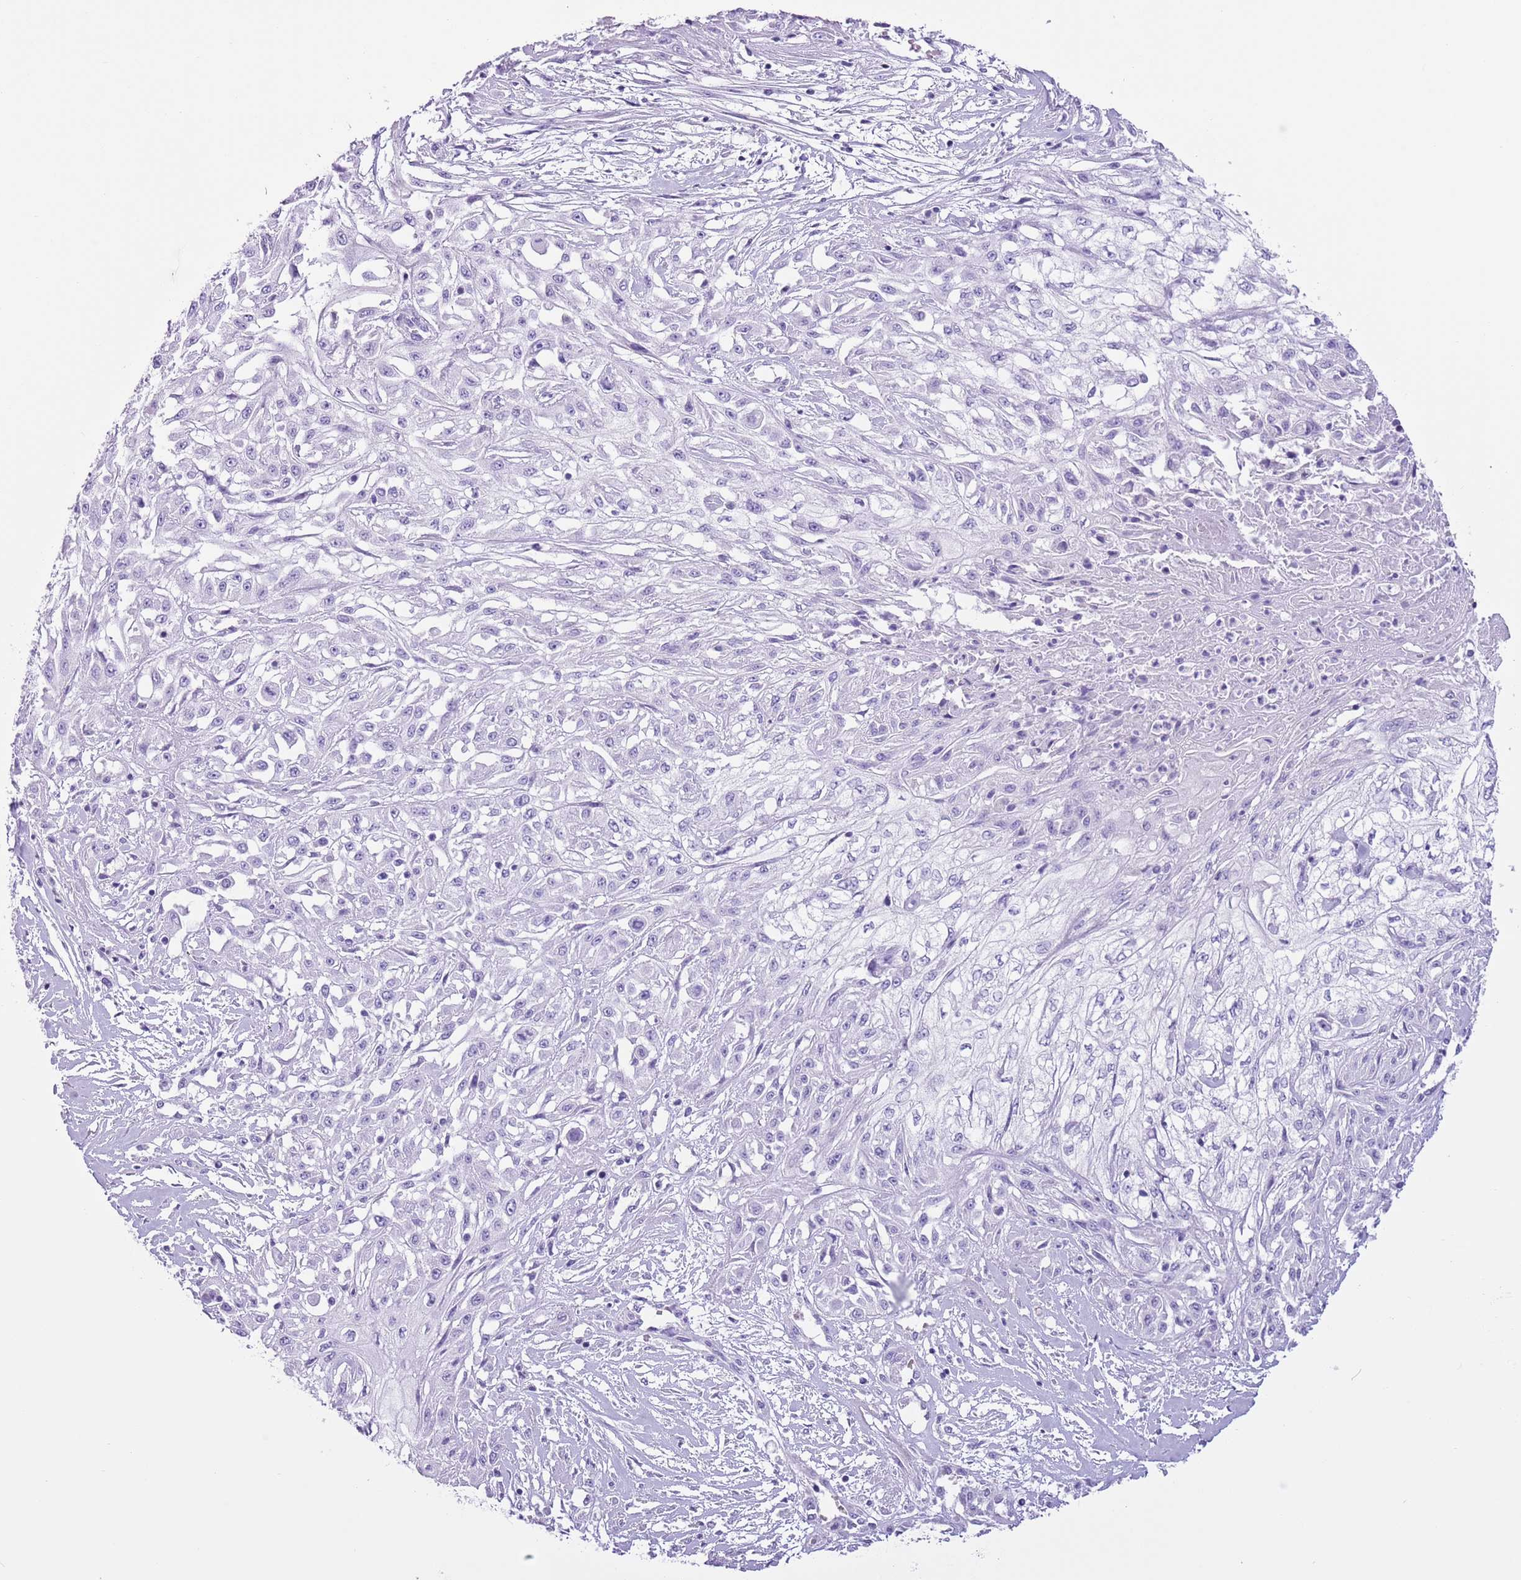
{"staining": {"intensity": "negative", "quantity": "none", "location": "none"}, "tissue": "skin cancer", "cell_type": "Tumor cells", "image_type": "cancer", "snomed": [{"axis": "morphology", "description": "Squamous cell carcinoma, NOS"}, {"axis": "morphology", "description": "Squamous cell carcinoma, metastatic, NOS"}, {"axis": "topography", "description": "Skin"}, {"axis": "topography", "description": "Lymph node"}], "caption": "The immunohistochemistry histopathology image has no significant staining in tumor cells of skin metastatic squamous cell carcinoma tissue.", "gene": "SLC7A14", "patient": {"sex": "male", "age": 75}}